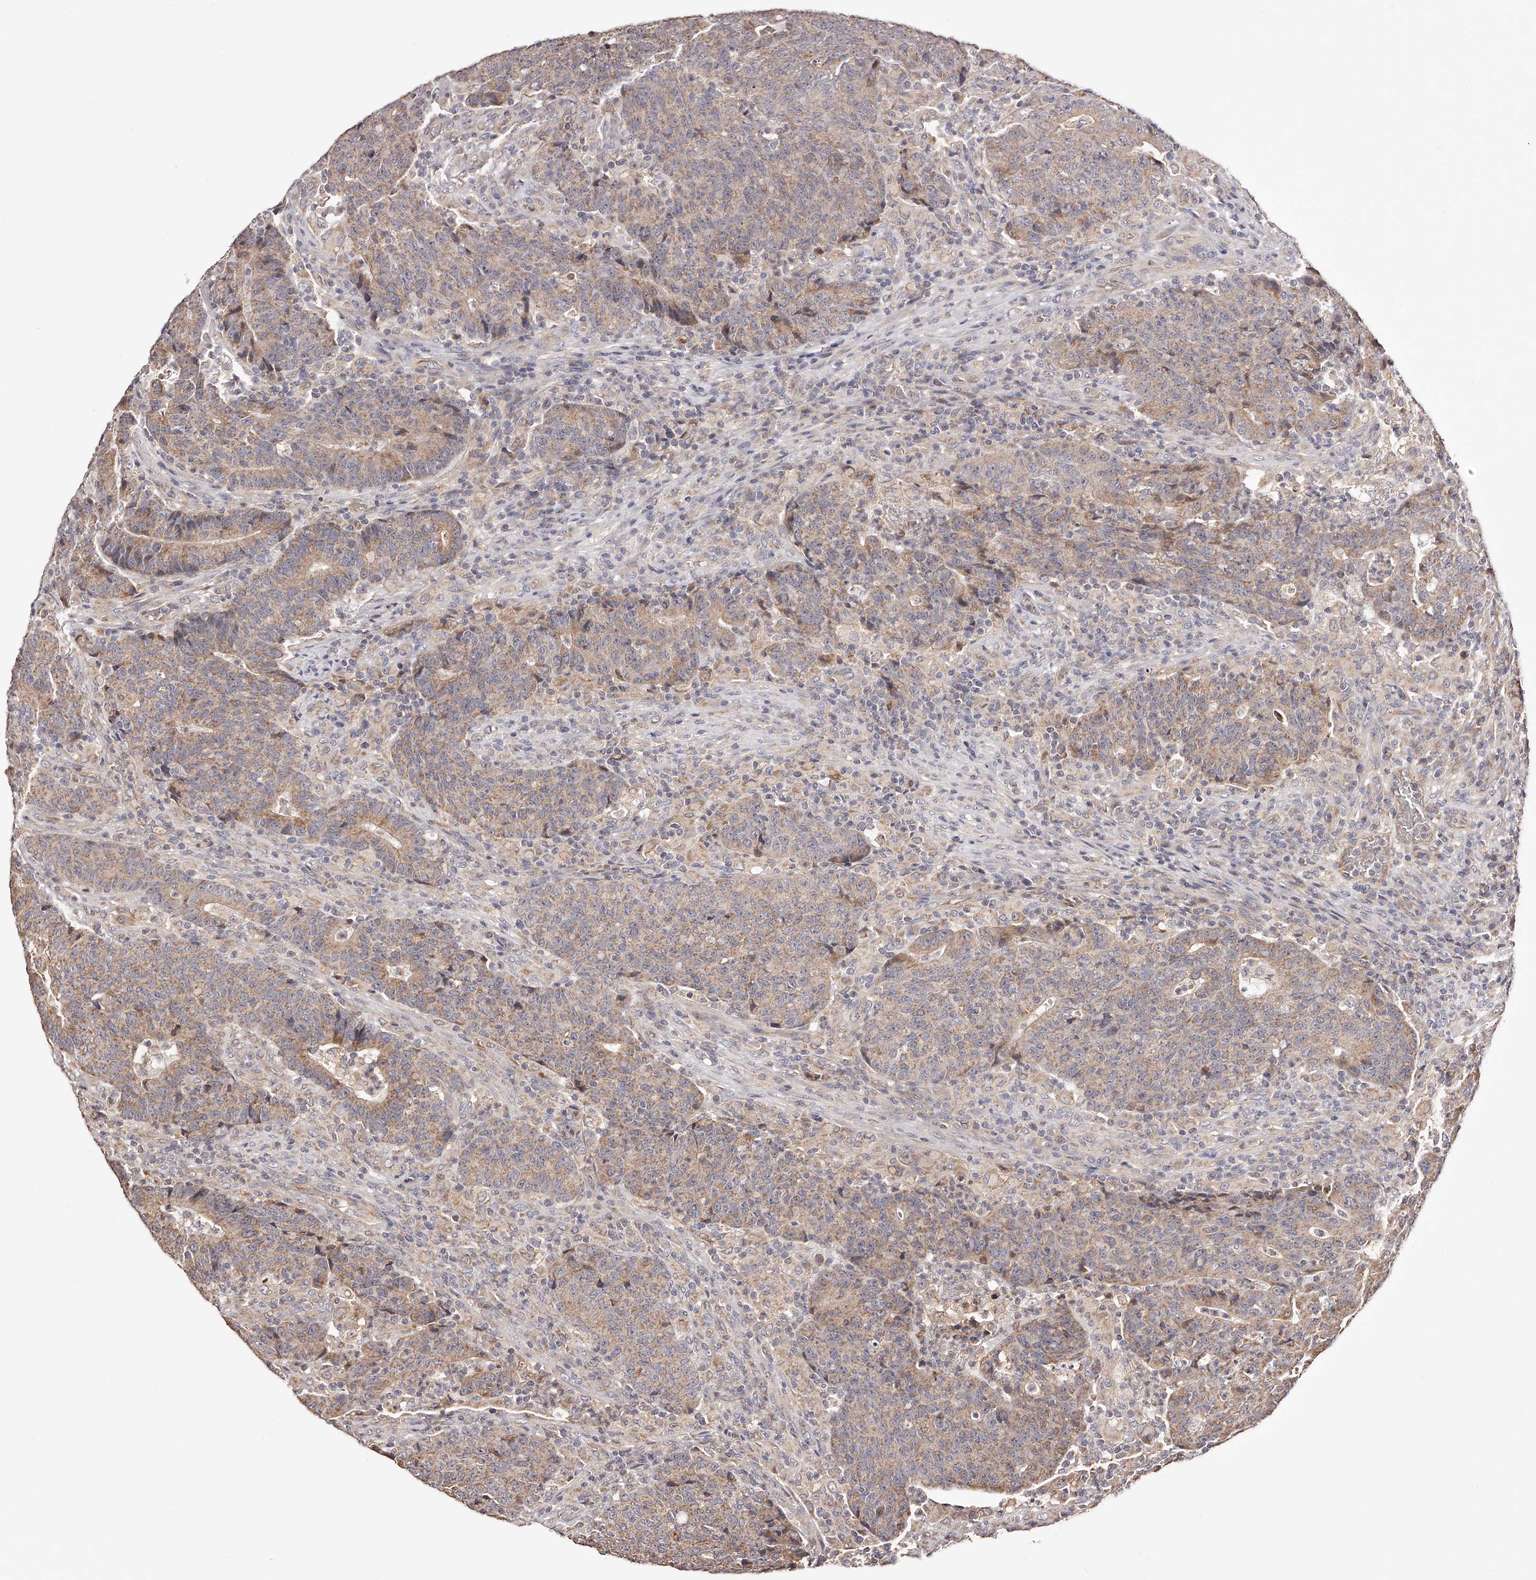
{"staining": {"intensity": "weak", "quantity": ">75%", "location": "cytoplasmic/membranous"}, "tissue": "colorectal cancer", "cell_type": "Tumor cells", "image_type": "cancer", "snomed": [{"axis": "morphology", "description": "Adenocarcinoma, NOS"}, {"axis": "topography", "description": "Colon"}], "caption": "IHC image of neoplastic tissue: colorectal adenocarcinoma stained using IHC reveals low levels of weak protein expression localized specifically in the cytoplasmic/membranous of tumor cells, appearing as a cytoplasmic/membranous brown color.", "gene": "USP21", "patient": {"sex": "female", "age": 75}}